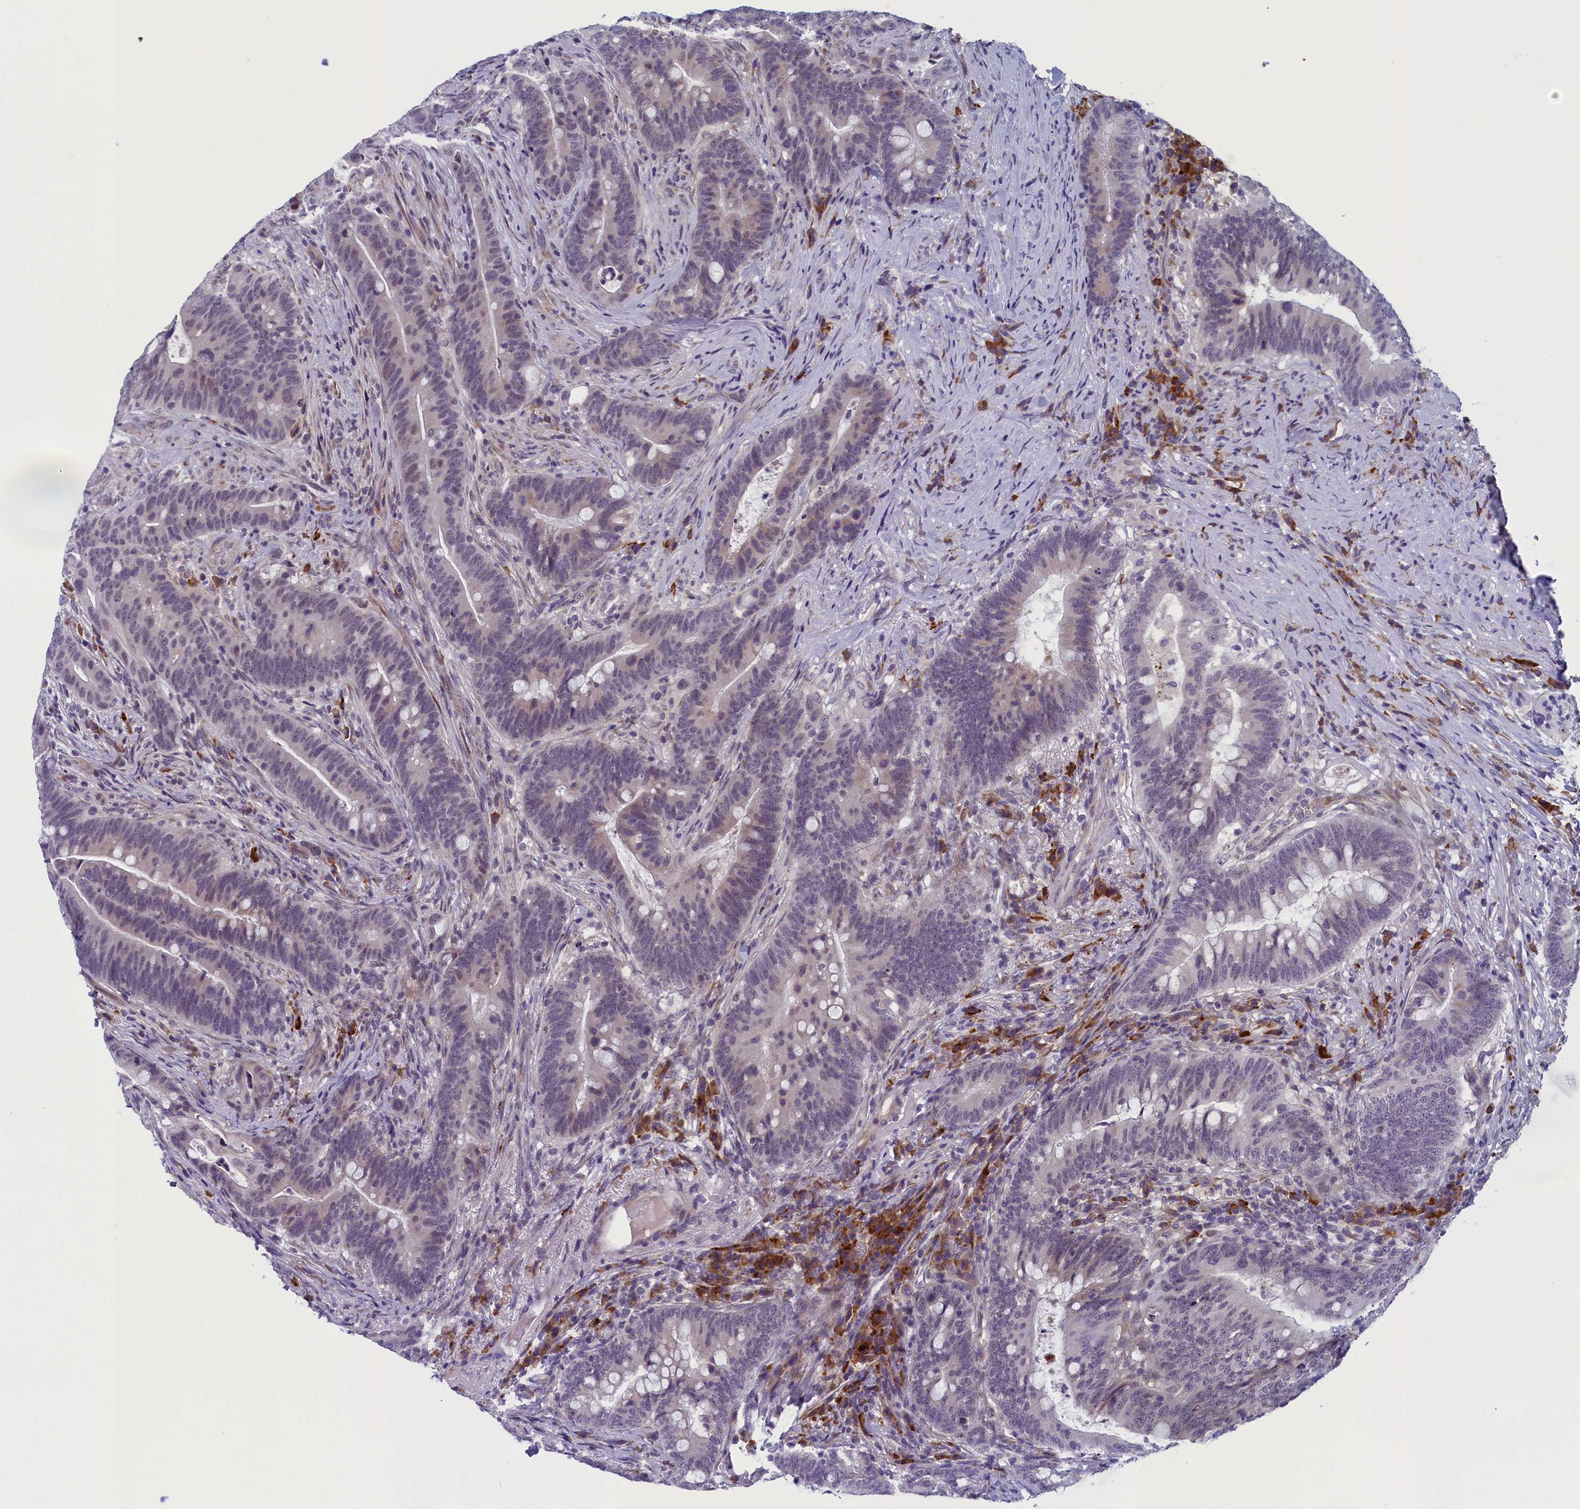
{"staining": {"intensity": "weak", "quantity": "<25%", "location": "cytoplasmic/membranous,nuclear"}, "tissue": "colorectal cancer", "cell_type": "Tumor cells", "image_type": "cancer", "snomed": [{"axis": "morphology", "description": "Adenocarcinoma, NOS"}, {"axis": "topography", "description": "Colon"}], "caption": "Immunohistochemical staining of human colorectal cancer (adenocarcinoma) shows no significant staining in tumor cells. (DAB immunohistochemistry (IHC), high magnification).", "gene": "CNEP1R1", "patient": {"sex": "female", "age": 66}}